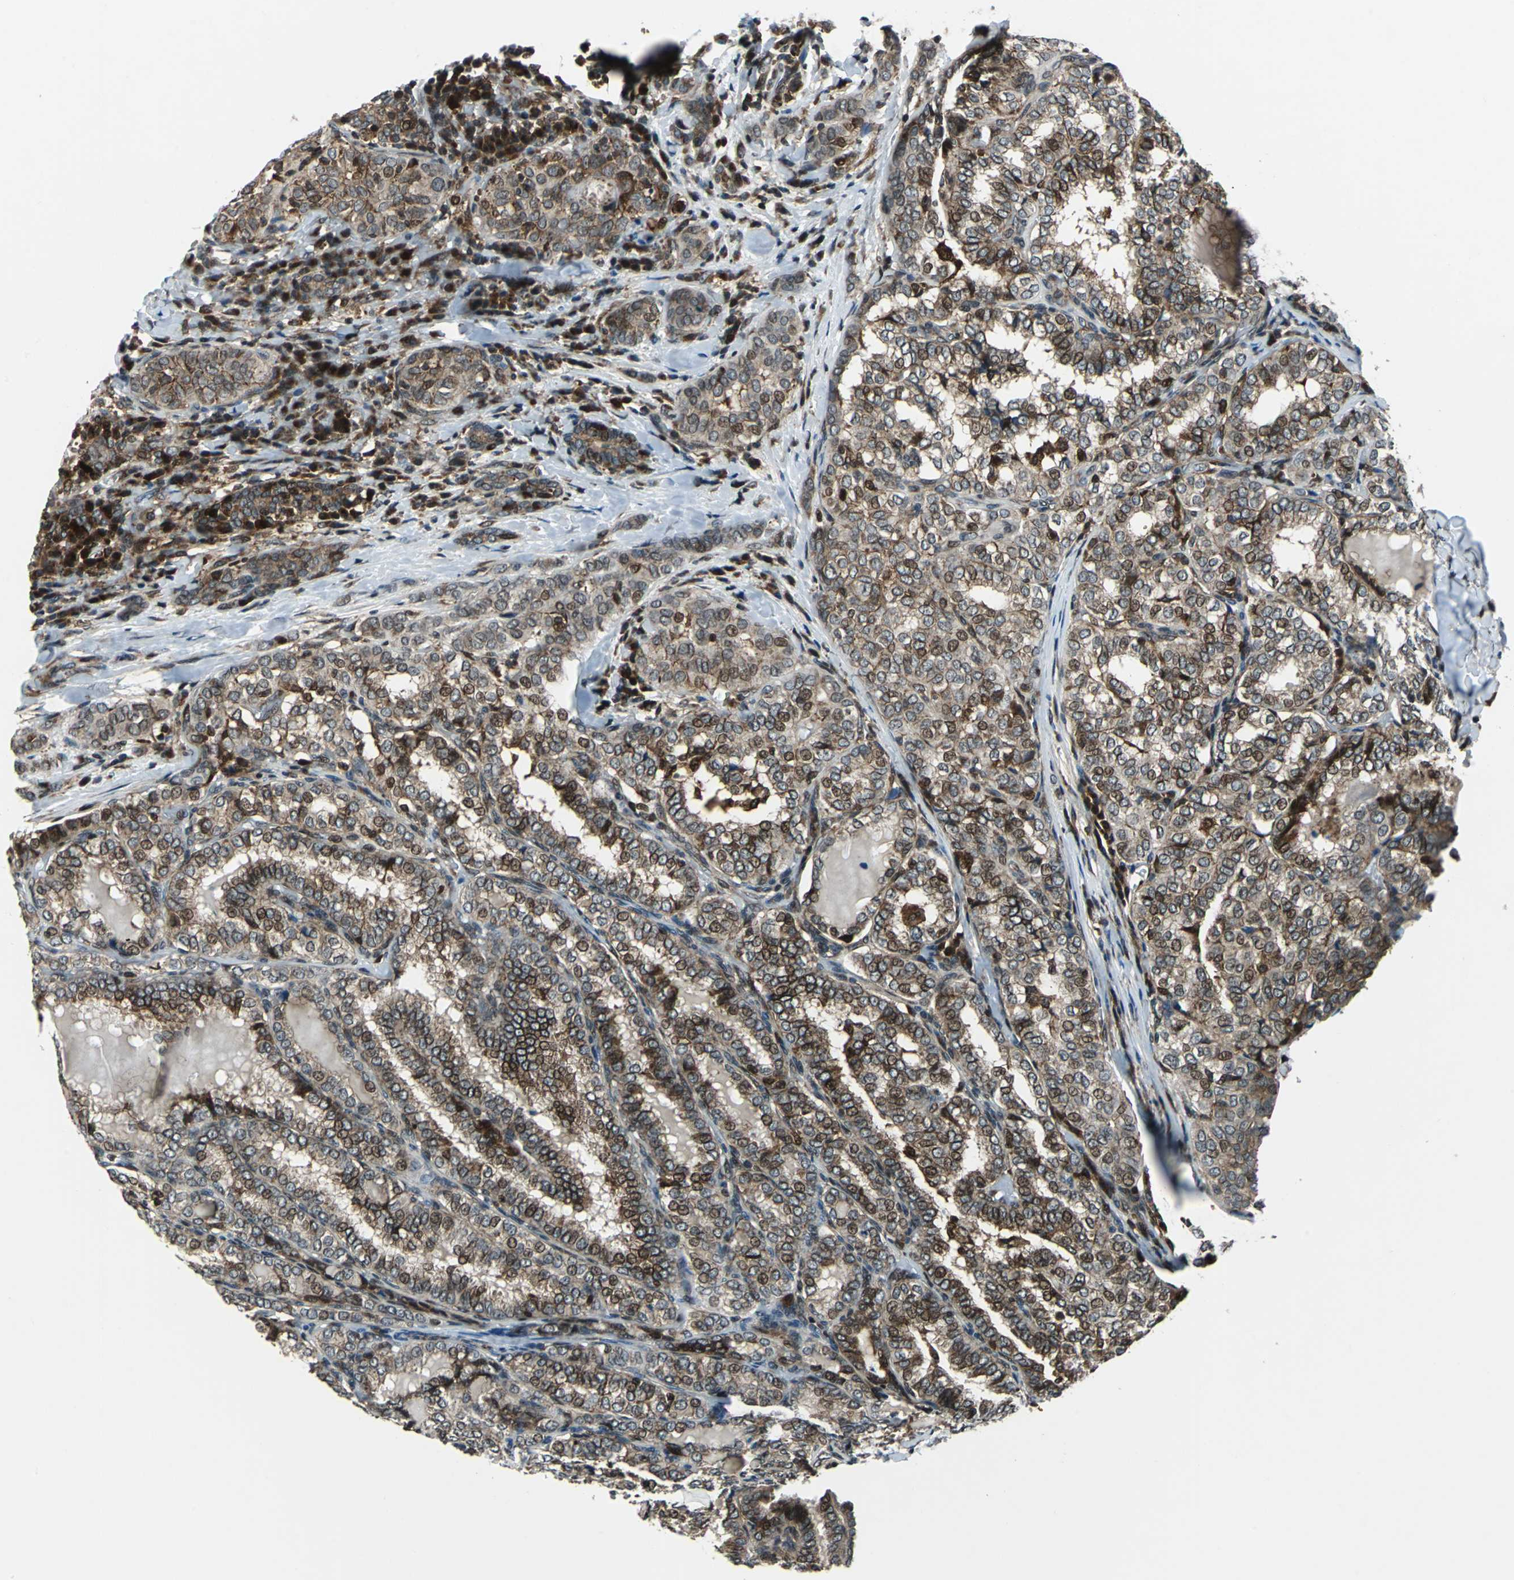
{"staining": {"intensity": "moderate", "quantity": "25%-75%", "location": "cytoplasmic/membranous,nuclear"}, "tissue": "thyroid cancer", "cell_type": "Tumor cells", "image_type": "cancer", "snomed": [{"axis": "morphology", "description": "Papillary adenocarcinoma, NOS"}, {"axis": "topography", "description": "Thyroid gland"}], "caption": "A brown stain shows moderate cytoplasmic/membranous and nuclear staining of a protein in human papillary adenocarcinoma (thyroid) tumor cells. (IHC, brightfield microscopy, high magnification).", "gene": "AATF", "patient": {"sex": "female", "age": 30}}